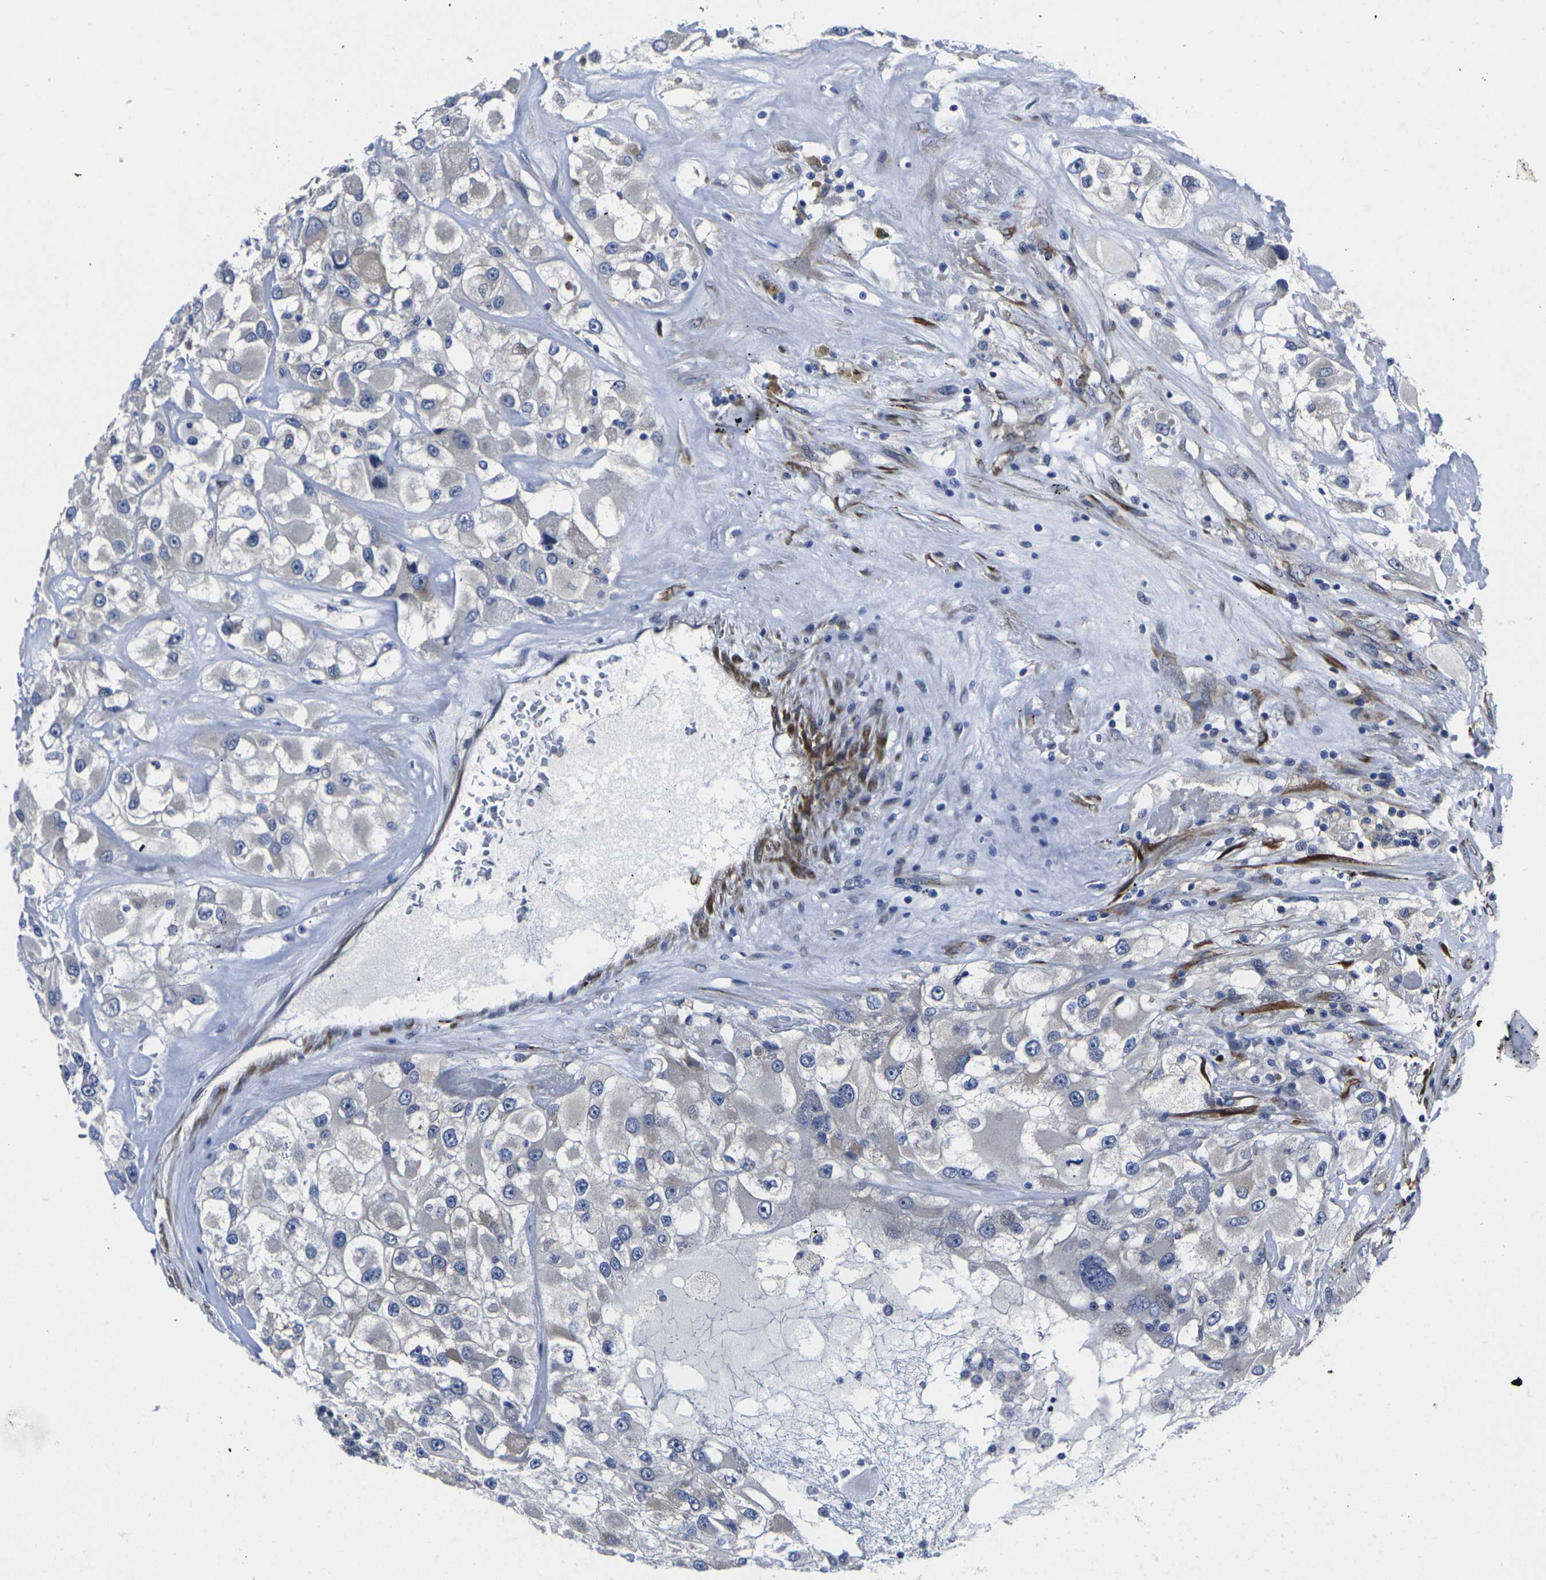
{"staining": {"intensity": "weak", "quantity": "<25%", "location": "cytoplasmic/membranous"}, "tissue": "renal cancer", "cell_type": "Tumor cells", "image_type": "cancer", "snomed": [{"axis": "morphology", "description": "Adenocarcinoma, NOS"}, {"axis": "topography", "description": "Kidney"}], "caption": "Adenocarcinoma (renal) was stained to show a protein in brown. There is no significant staining in tumor cells.", "gene": "CYP2C8", "patient": {"sex": "female", "age": 52}}